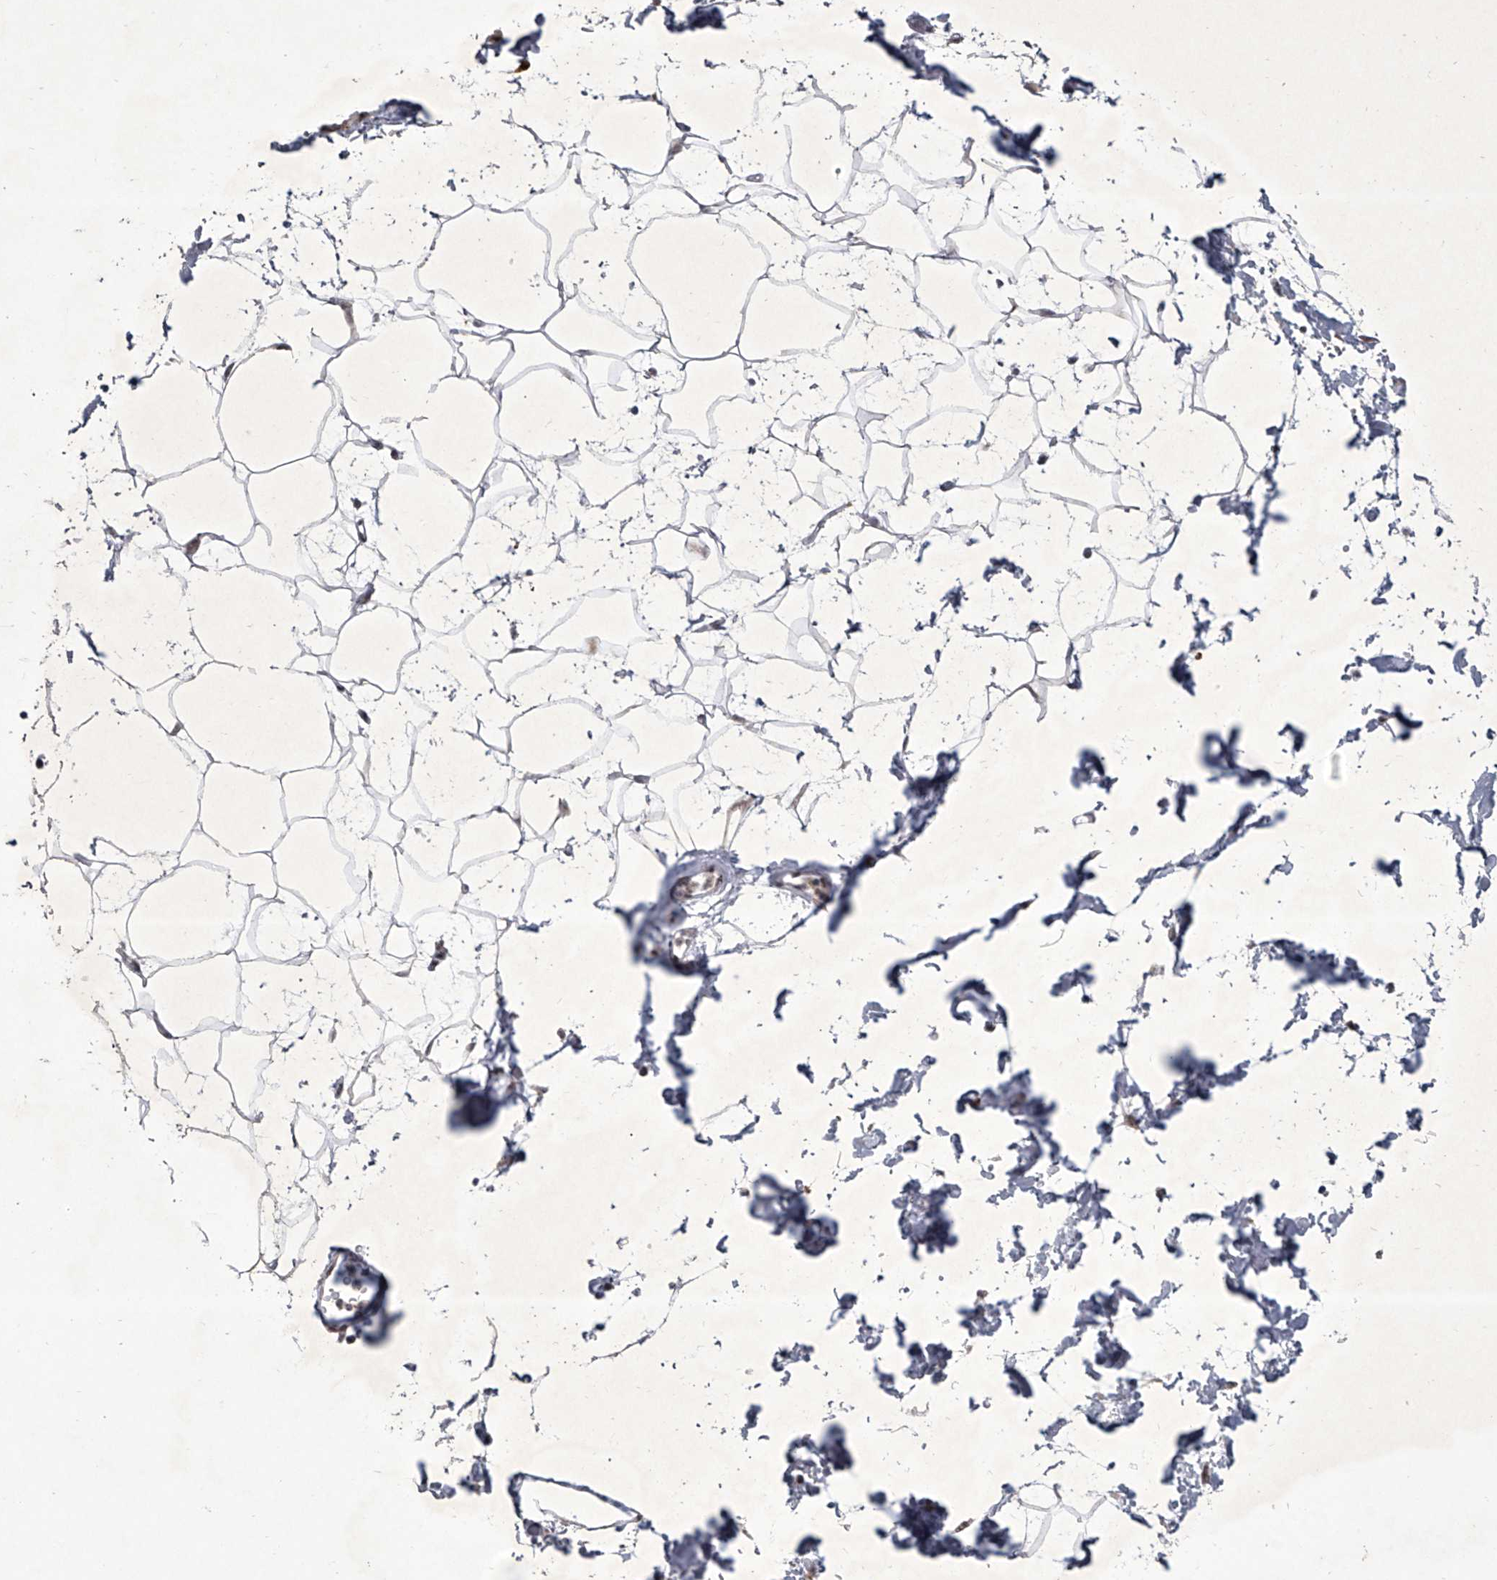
{"staining": {"intensity": "negative", "quantity": "none", "location": "none"}, "tissue": "adipose tissue", "cell_type": "Adipocytes", "image_type": "normal", "snomed": [{"axis": "morphology", "description": "Normal tissue, NOS"}, {"axis": "topography", "description": "Soft tissue"}], "caption": "Image shows no protein expression in adipocytes of benign adipose tissue.", "gene": "MLLT1", "patient": {"sex": "male", "age": 72}}